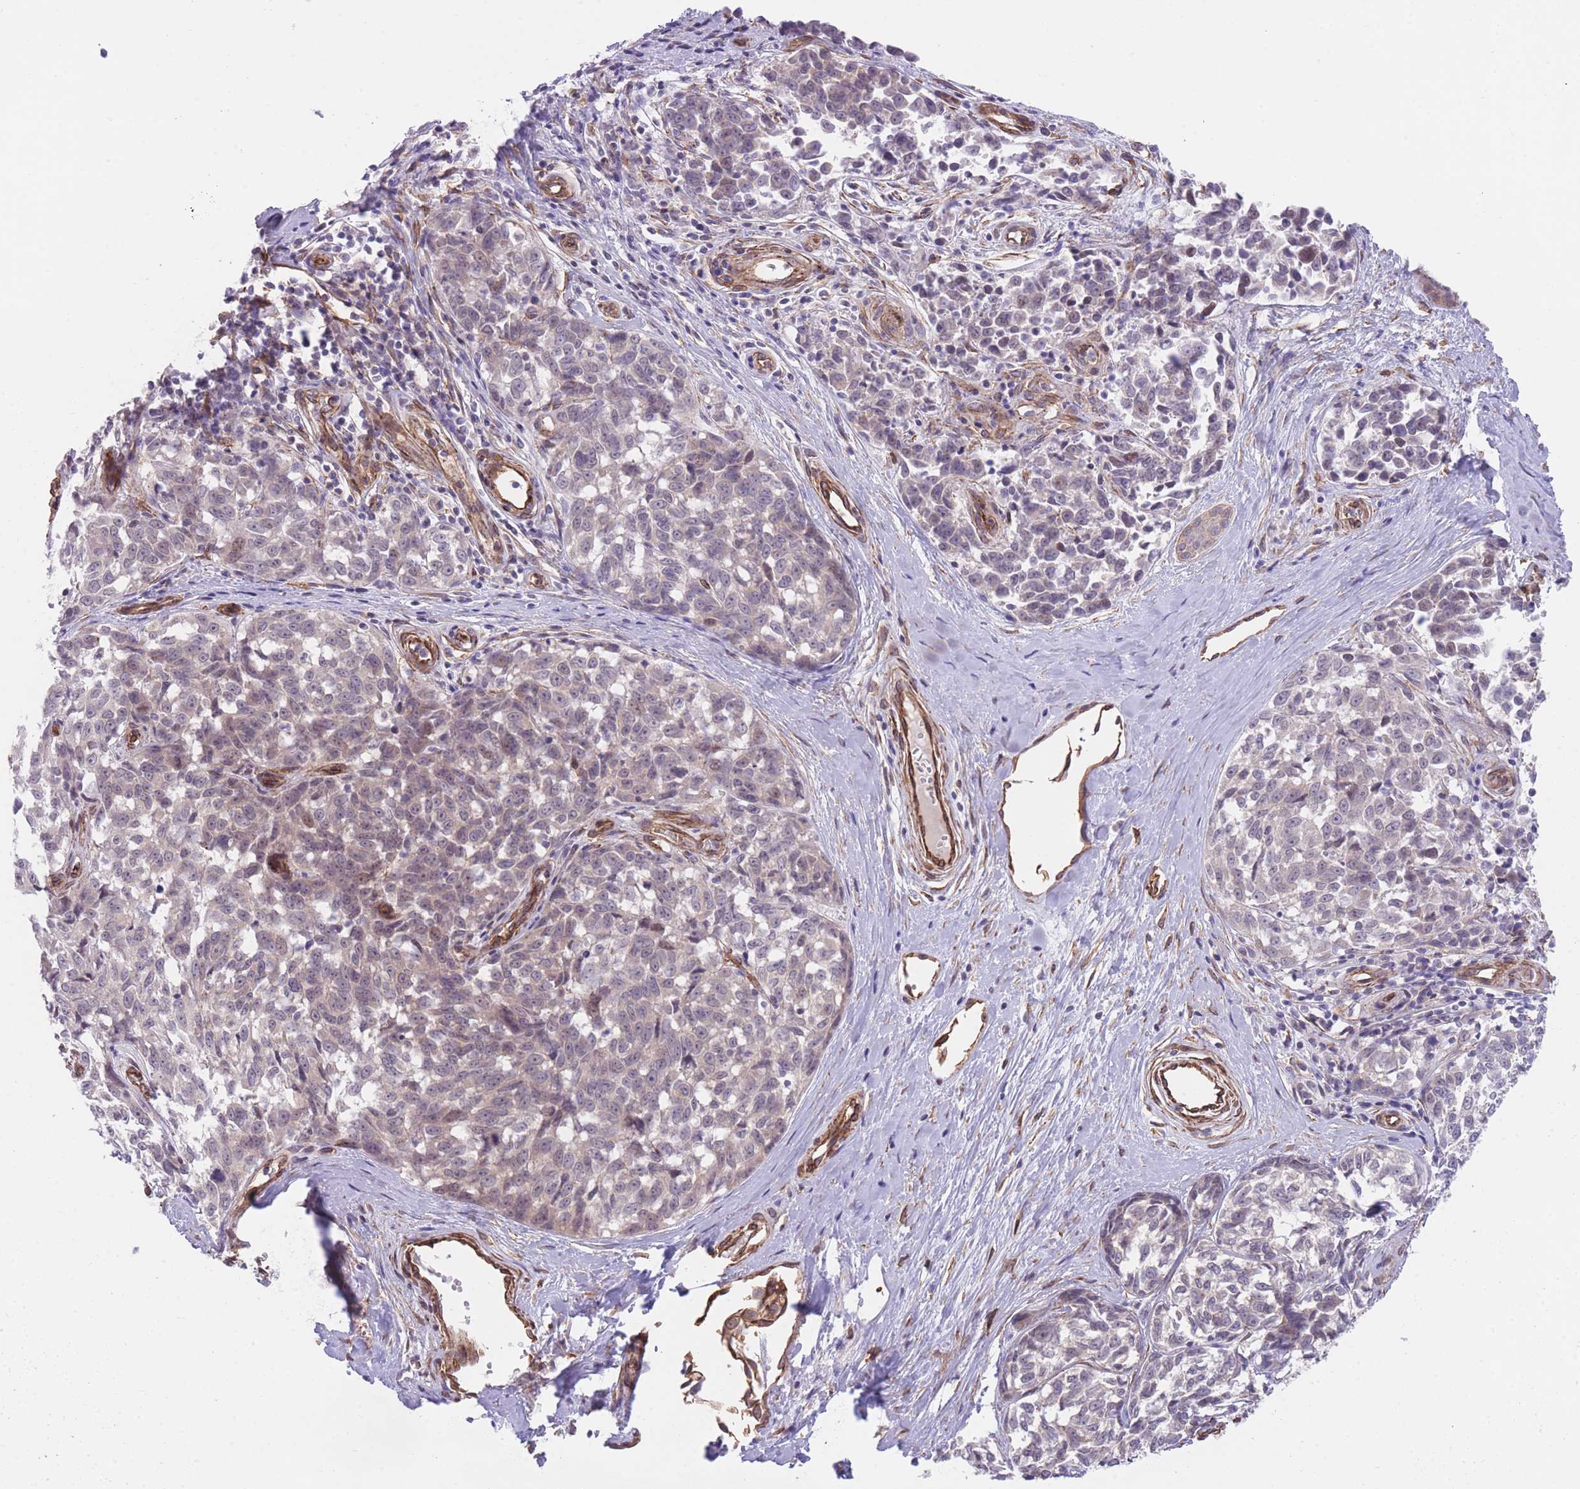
{"staining": {"intensity": "weak", "quantity": "25%-75%", "location": "cytoplasmic/membranous,nuclear"}, "tissue": "melanoma", "cell_type": "Tumor cells", "image_type": "cancer", "snomed": [{"axis": "morphology", "description": "Normal tissue, NOS"}, {"axis": "morphology", "description": "Malignant melanoma, NOS"}, {"axis": "topography", "description": "Skin"}], "caption": "Human melanoma stained with a brown dye exhibits weak cytoplasmic/membranous and nuclear positive expression in approximately 25%-75% of tumor cells.", "gene": "QTRT1", "patient": {"sex": "female", "age": 64}}